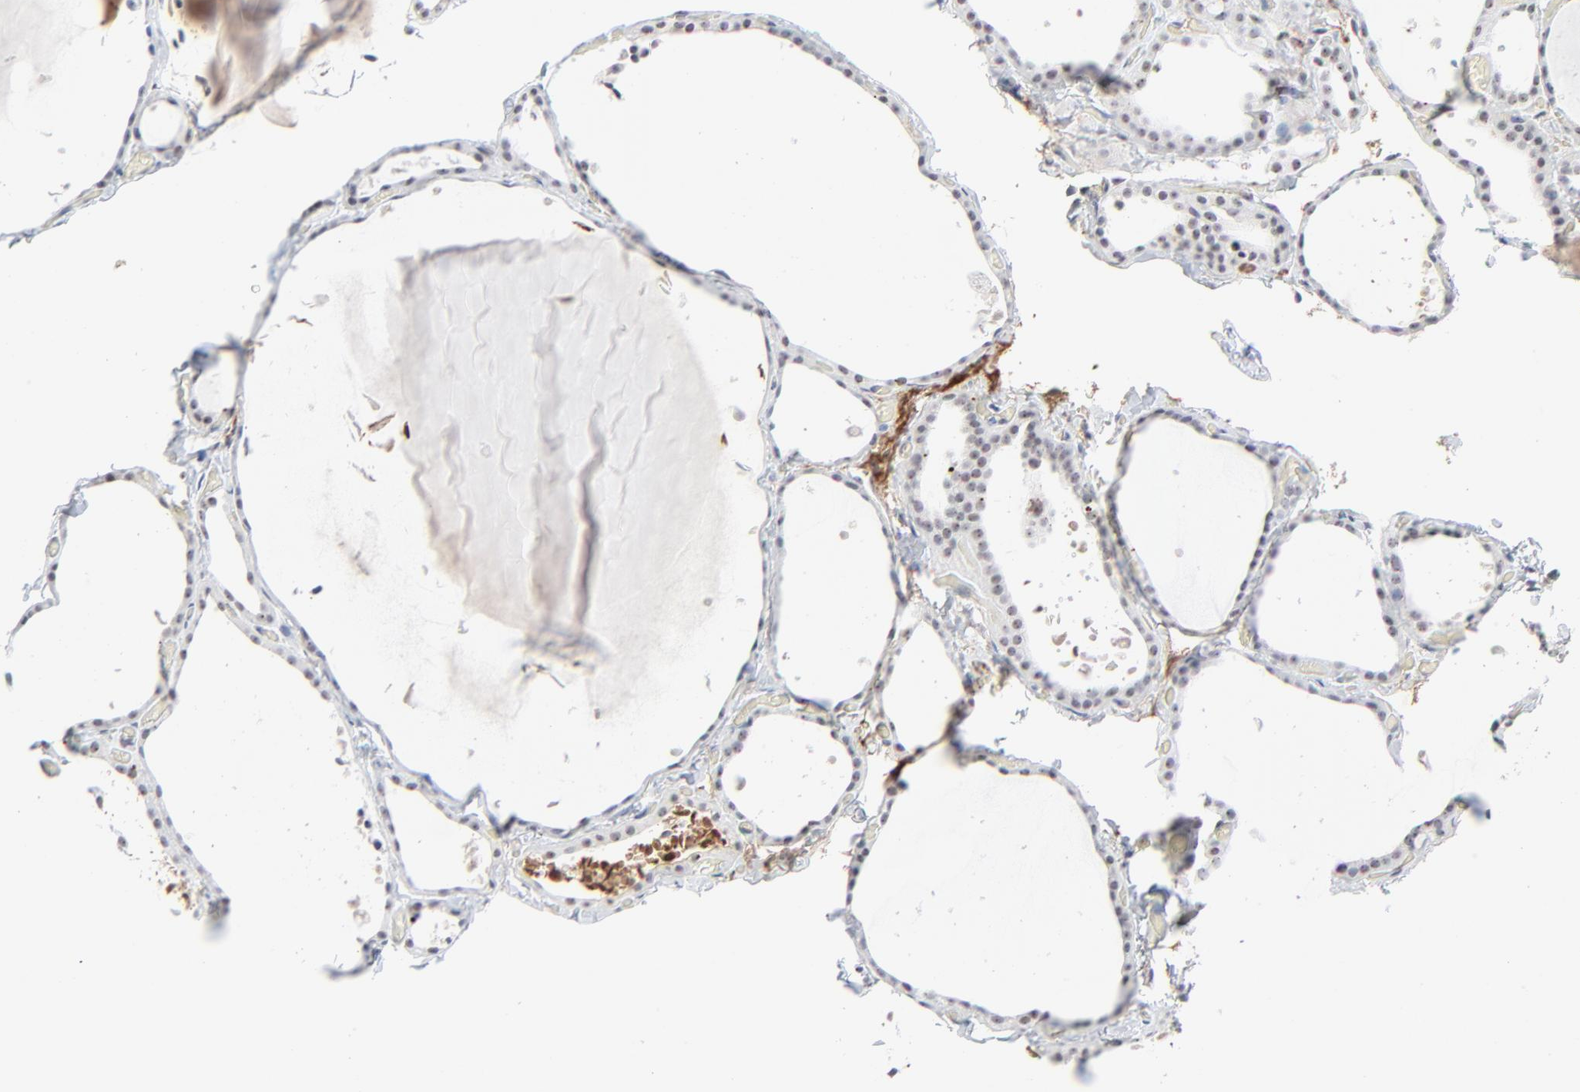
{"staining": {"intensity": "weak", "quantity": ">75%", "location": "nuclear"}, "tissue": "thyroid gland", "cell_type": "Glandular cells", "image_type": "normal", "snomed": [{"axis": "morphology", "description": "Normal tissue, NOS"}, {"axis": "topography", "description": "Thyroid gland"}], "caption": "Immunohistochemical staining of unremarkable human thyroid gland exhibits >75% levels of weak nuclear protein expression in about >75% of glandular cells. Nuclei are stained in blue.", "gene": "MPHOSPH6", "patient": {"sex": "female", "age": 22}}